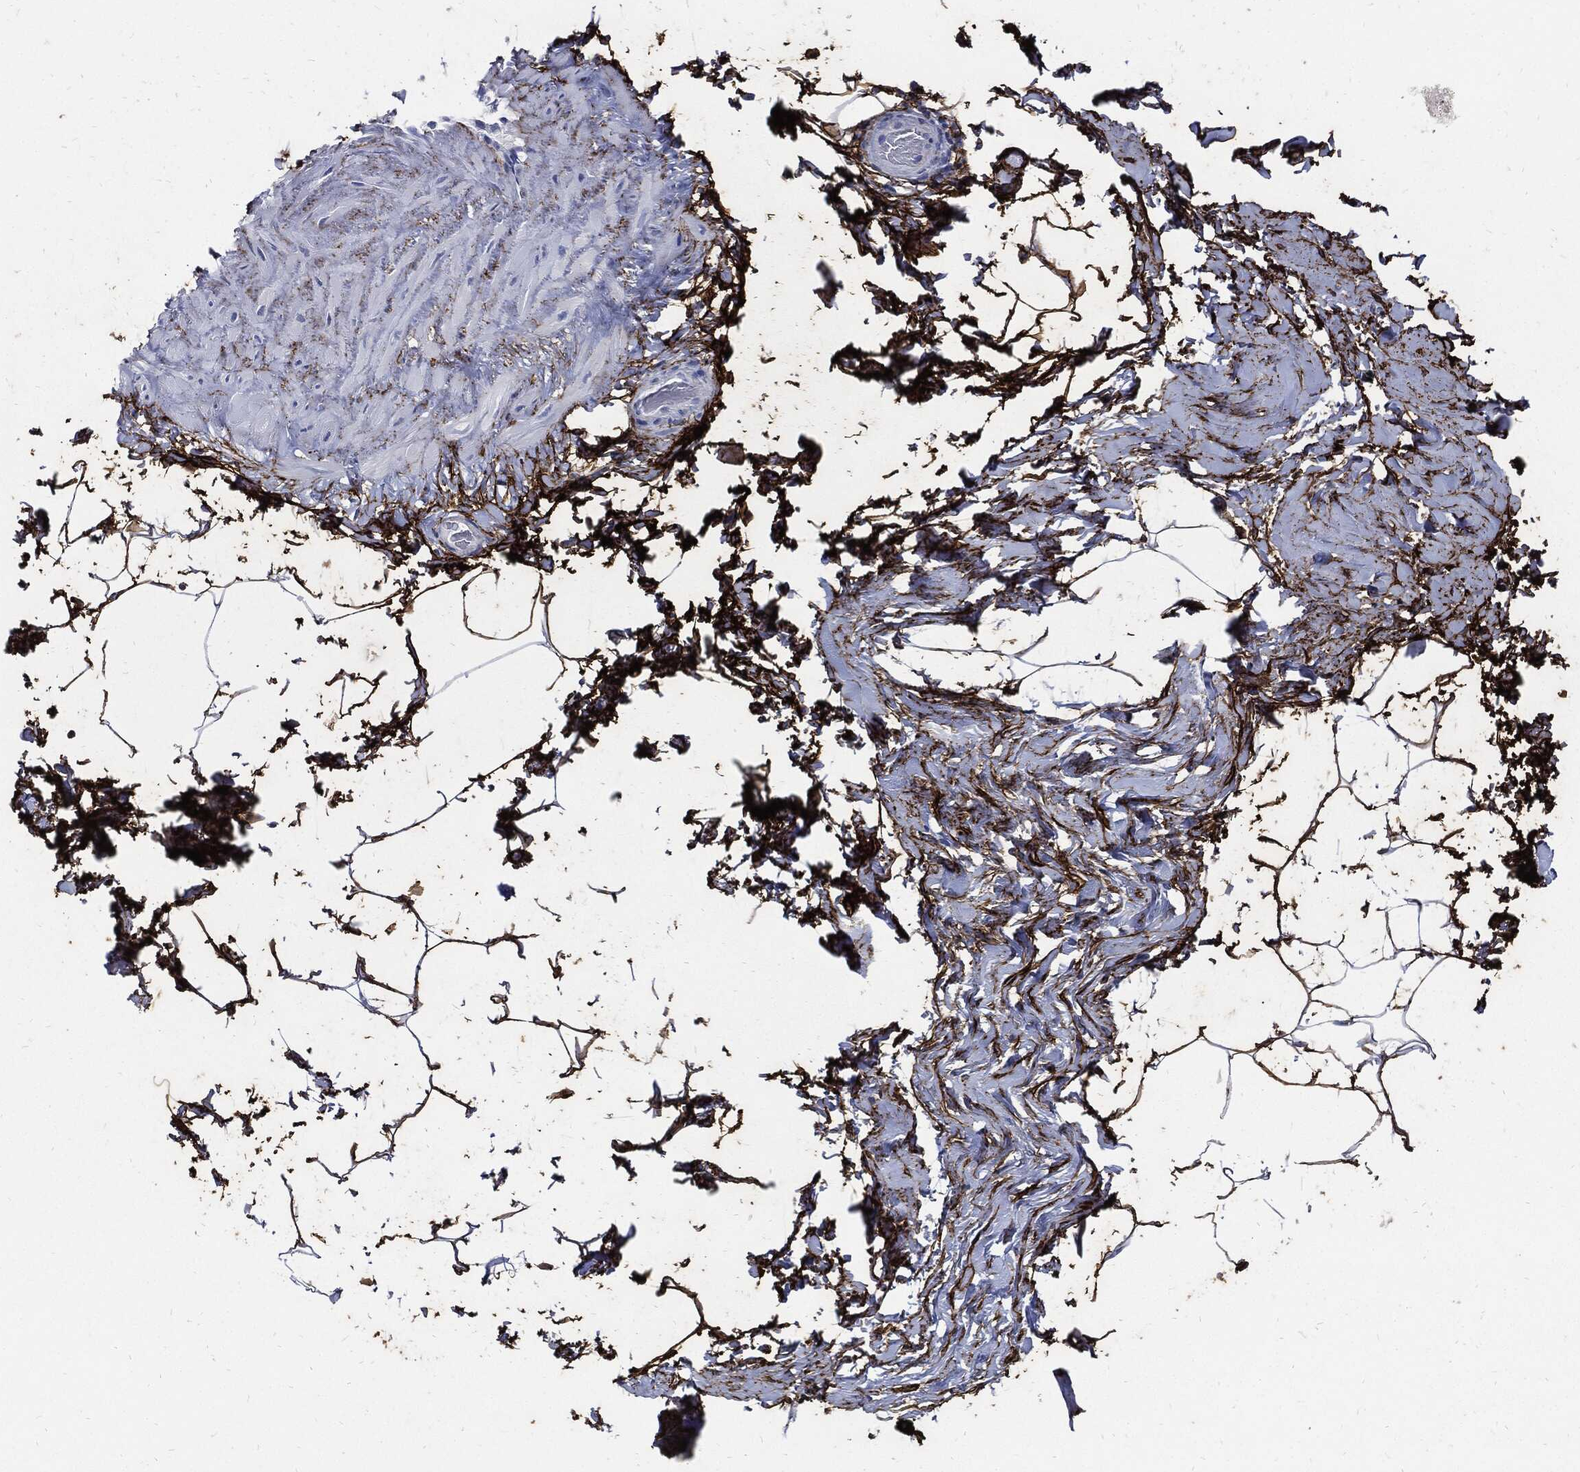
{"staining": {"intensity": "negative", "quantity": "none", "location": "none"}, "tissue": "adipose tissue", "cell_type": "Adipocytes", "image_type": "normal", "snomed": [{"axis": "morphology", "description": "Normal tissue, NOS"}, {"axis": "topography", "description": "Soft tissue"}, {"axis": "topography", "description": "Vascular tissue"}], "caption": "High power microscopy micrograph of an IHC photomicrograph of normal adipose tissue, revealing no significant positivity in adipocytes.", "gene": "FBN1", "patient": {"sex": "male", "age": 41}}